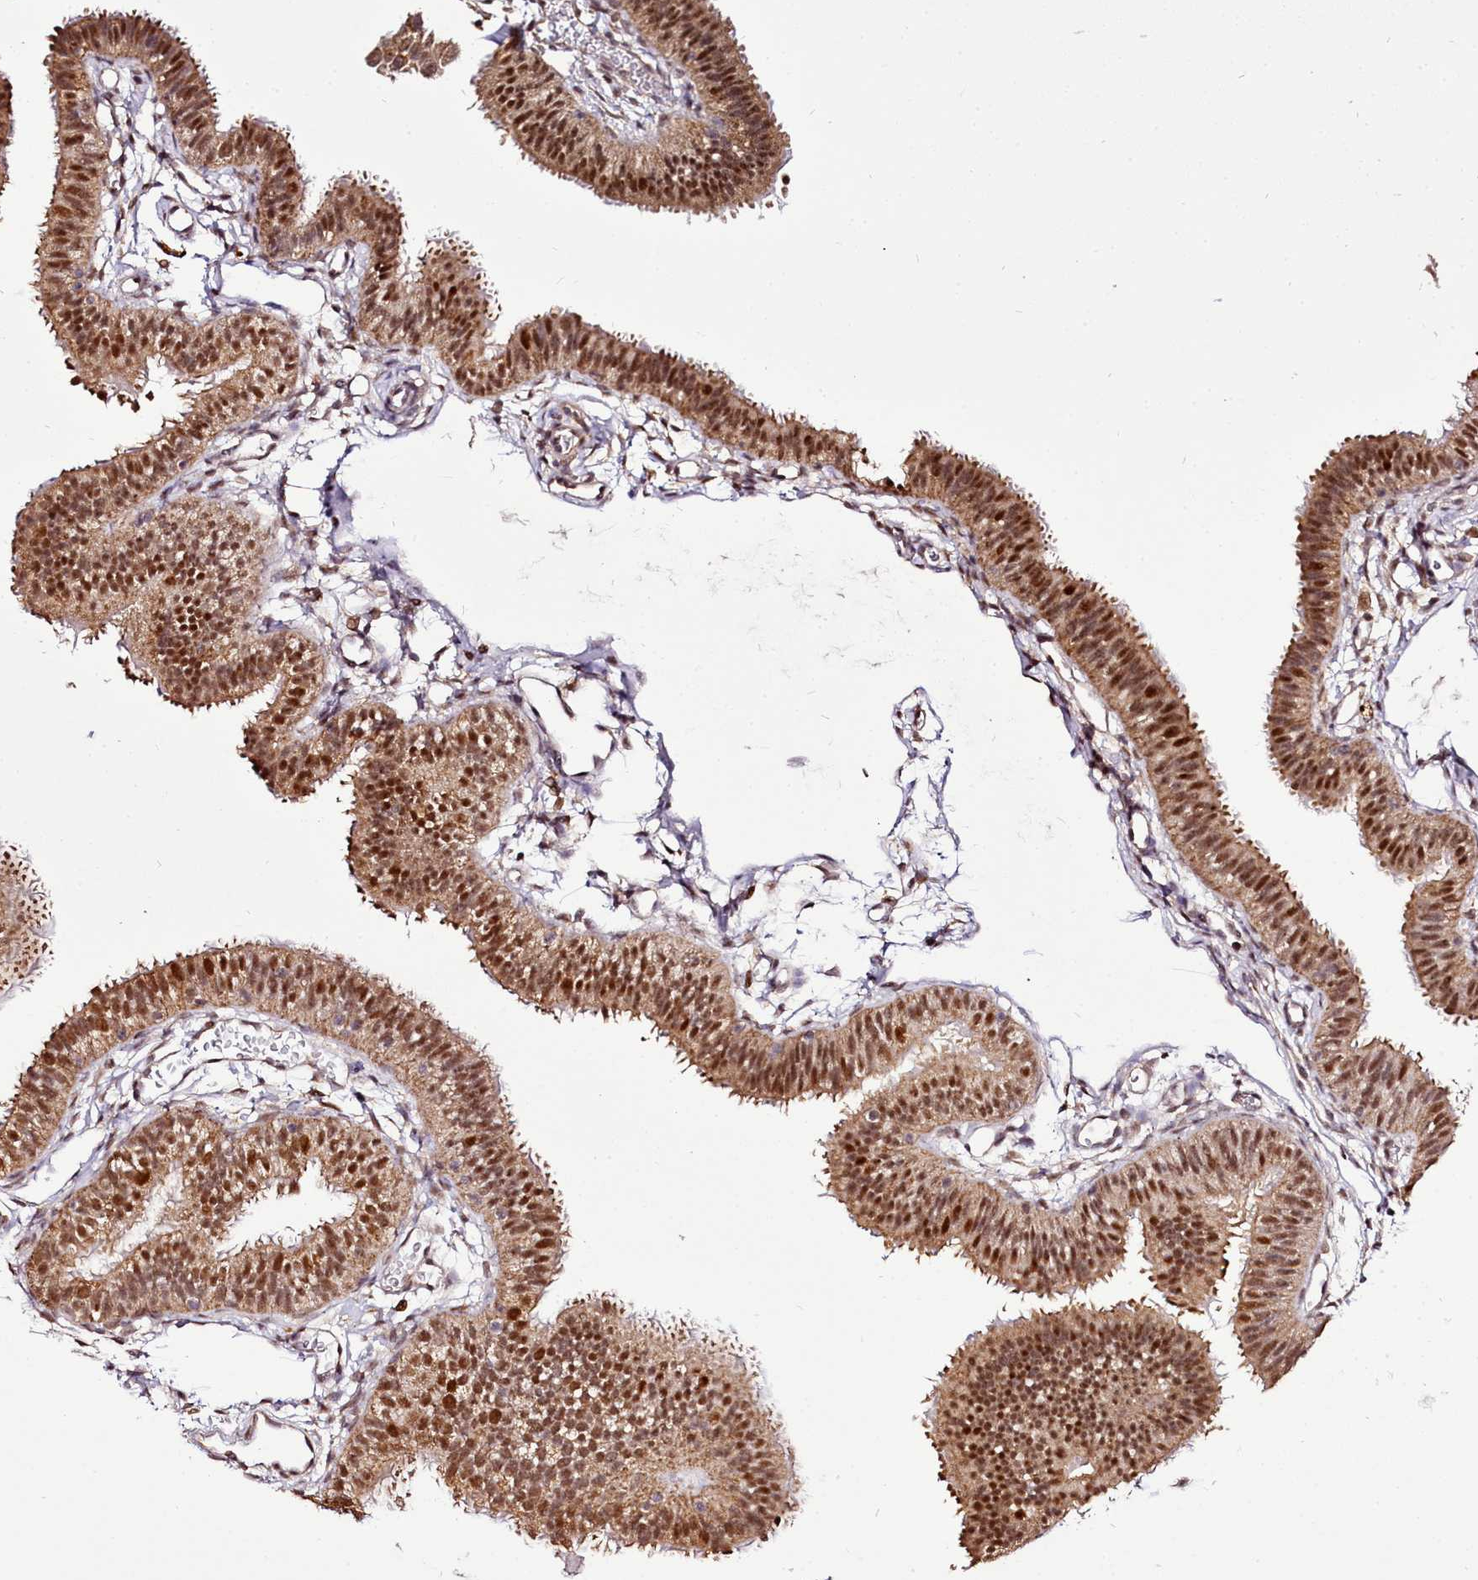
{"staining": {"intensity": "strong", "quantity": ">75%", "location": "cytoplasmic/membranous,nuclear"}, "tissue": "fallopian tube", "cell_type": "Glandular cells", "image_type": "normal", "snomed": [{"axis": "morphology", "description": "Normal tissue, NOS"}, {"axis": "topography", "description": "Fallopian tube"}], "caption": "Glandular cells show high levels of strong cytoplasmic/membranous,nuclear staining in about >75% of cells in unremarkable fallopian tube.", "gene": "EDIL3", "patient": {"sex": "female", "age": 35}}